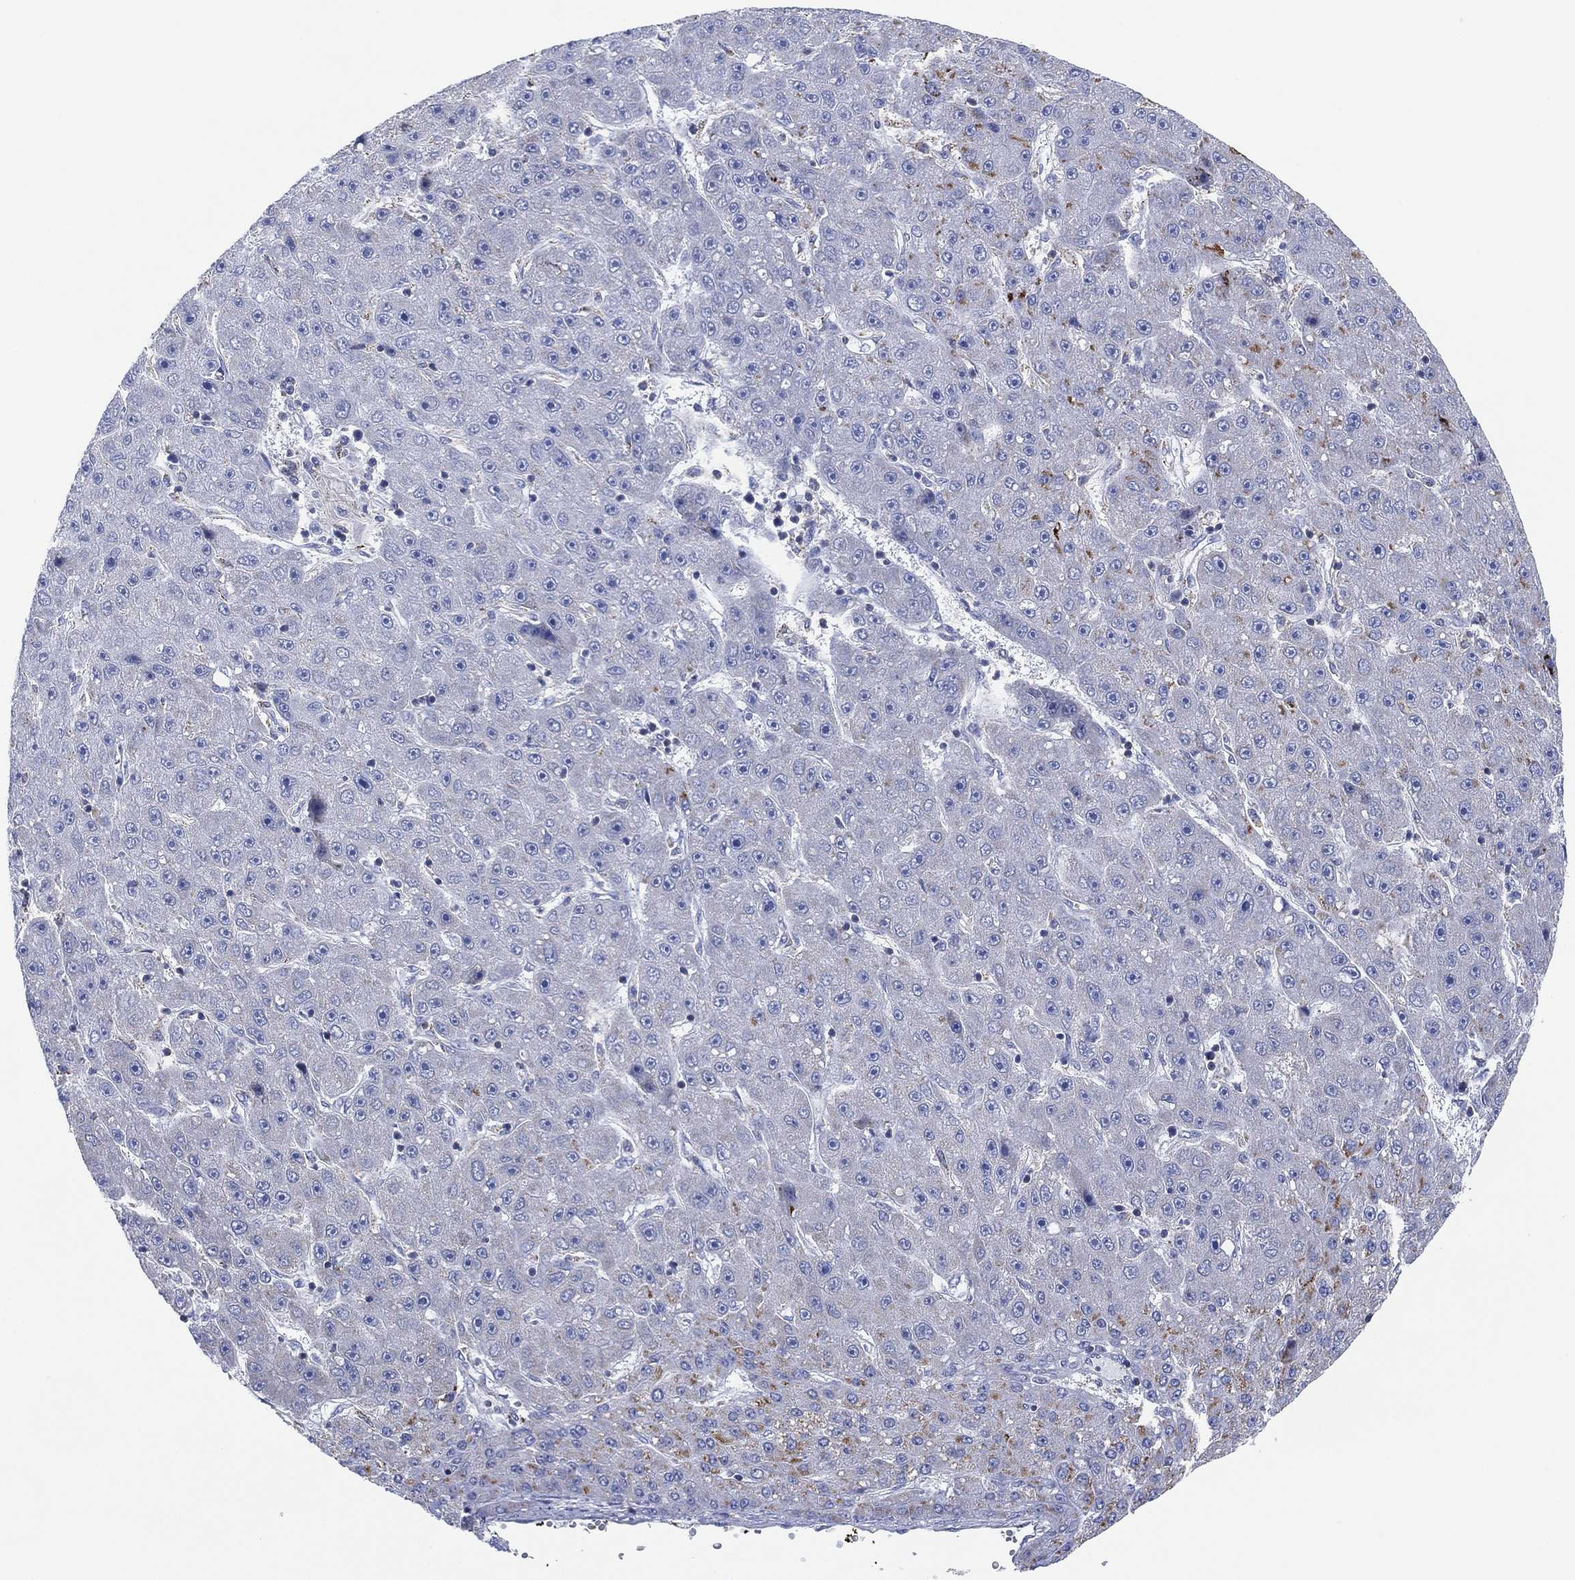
{"staining": {"intensity": "negative", "quantity": "none", "location": "none"}, "tissue": "liver cancer", "cell_type": "Tumor cells", "image_type": "cancer", "snomed": [{"axis": "morphology", "description": "Carcinoma, Hepatocellular, NOS"}, {"axis": "topography", "description": "Liver"}], "caption": "The IHC histopathology image has no significant expression in tumor cells of hepatocellular carcinoma (liver) tissue.", "gene": "CFTR", "patient": {"sex": "male", "age": 67}}